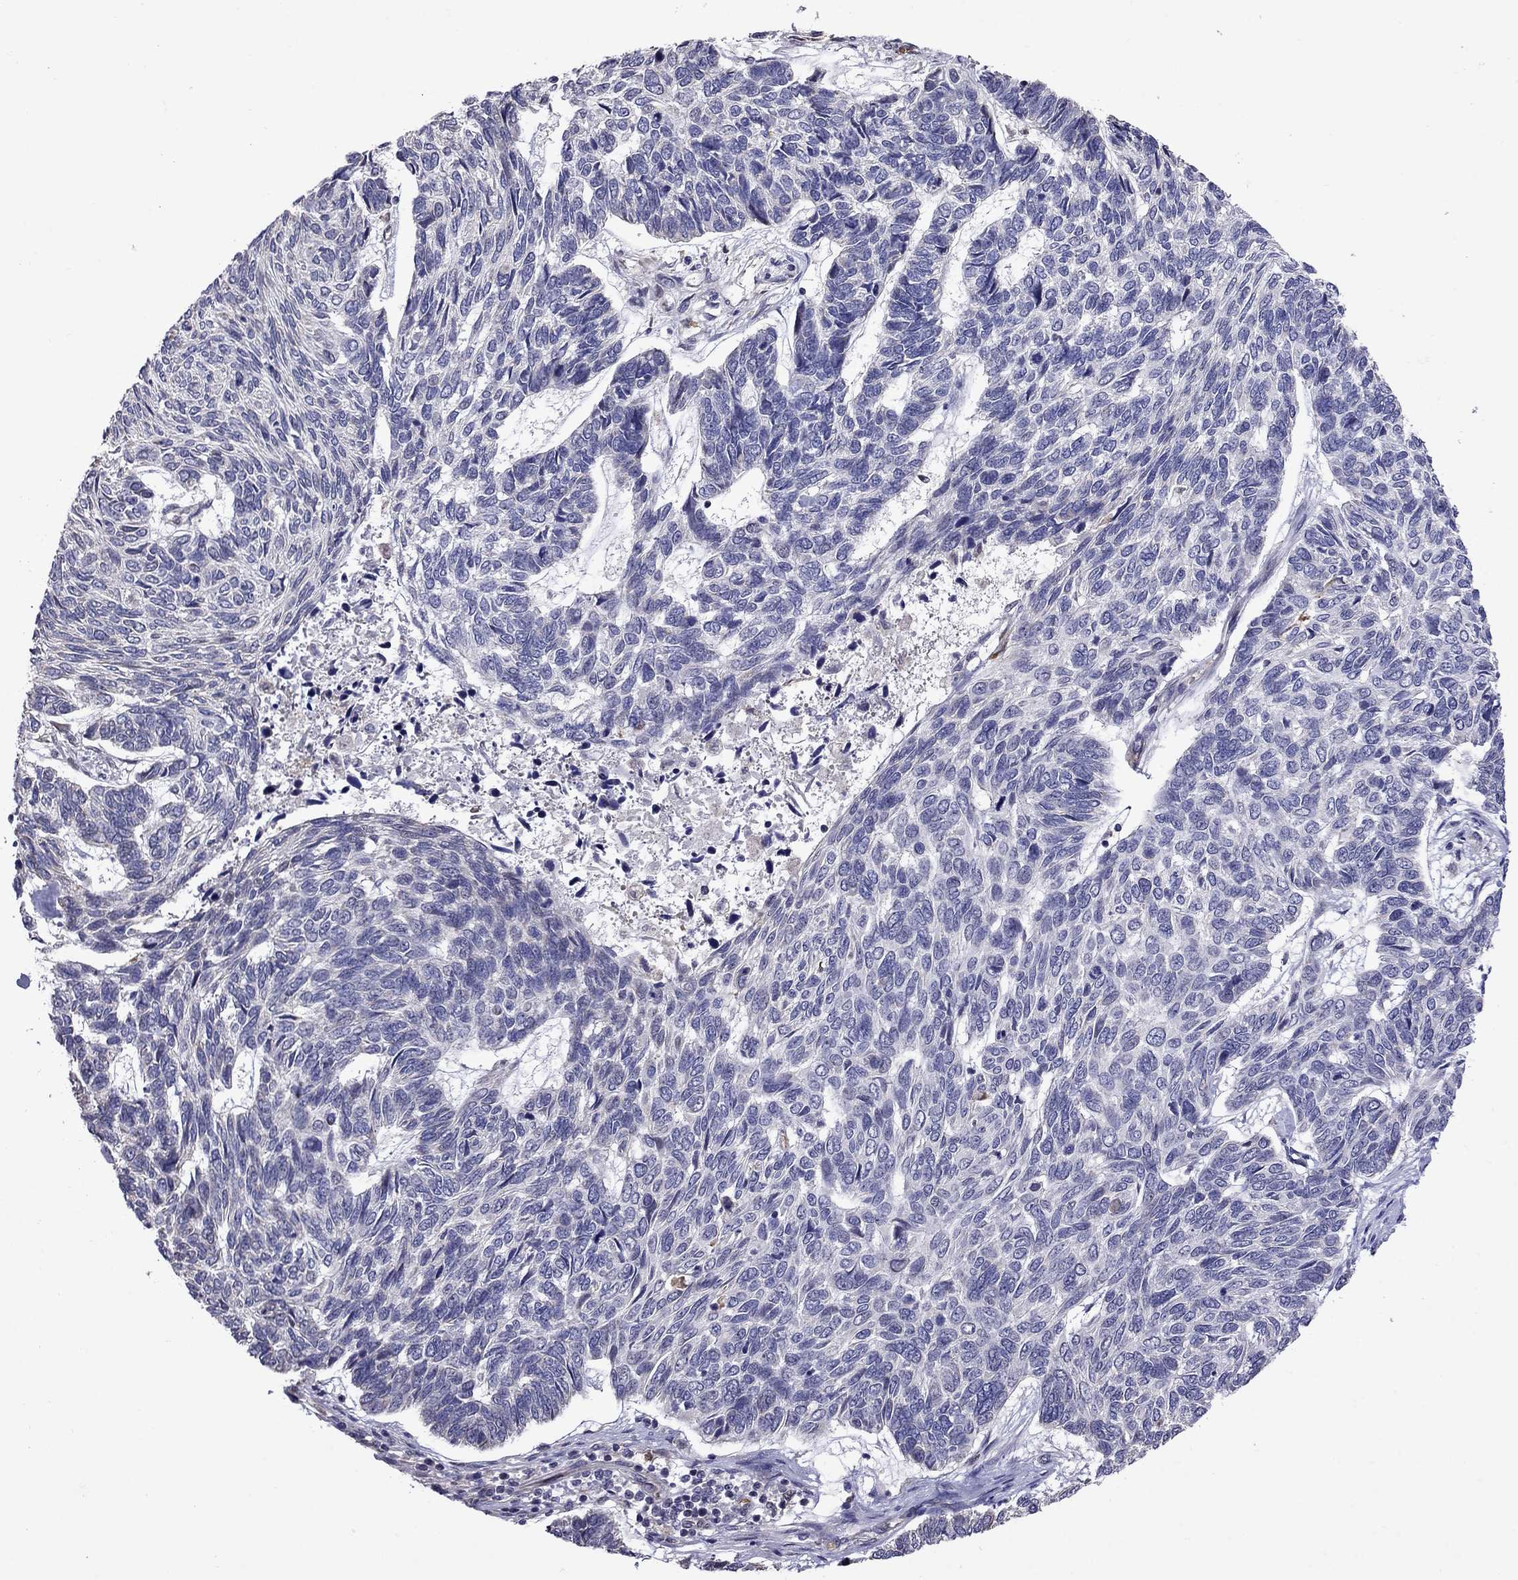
{"staining": {"intensity": "negative", "quantity": "none", "location": "none"}, "tissue": "skin cancer", "cell_type": "Tumor cells", "image_type": "cancer", "snomed": [{"axis": "morphology", "description": "Basal cell carcinoma"}, {"axis": "topography", "description": "Skin"}], "caption": "High magnification brightfield microscopy of basal cell carcinoma (skin) stained with DAB (3,3'-diaminobenzidine) (brown) and counterstained with hematoxylin (blue): tumor cells show no significant expression. The staining was performed using DAB (3,3'-diaminobenzidine) to visualize the protein expression in brown, while the nuclei were stained in blue with hematoxylin (Magnification: 20x).", "gene": "ADAM28", "patient": {"sex": "female", "age": 65}}